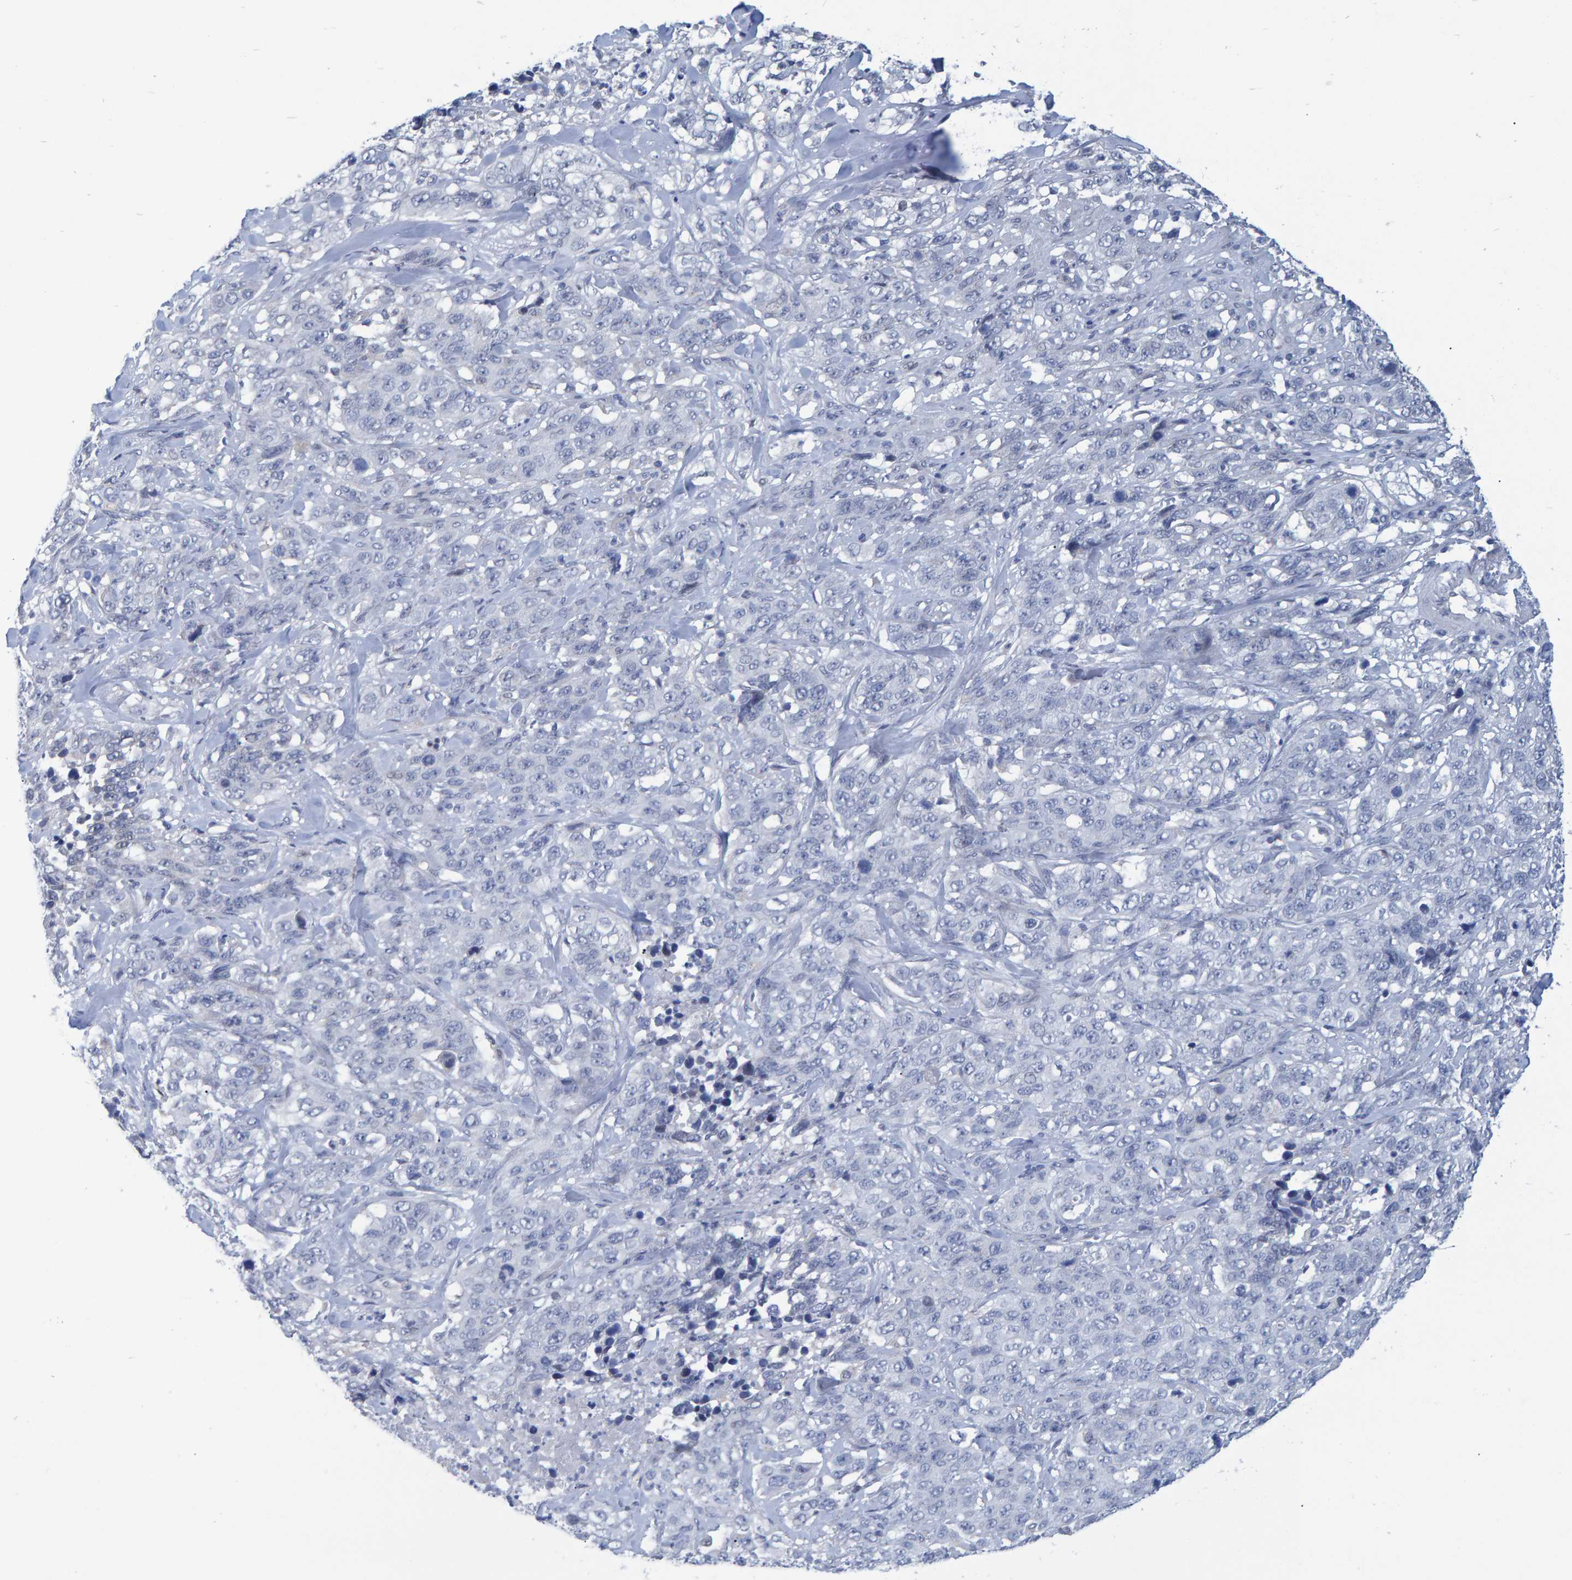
{"staining": {"intensity": "negative", "quantity": "none", "location": "none"}, "tissue": "stomach cancer", "cell_type": "Tumor cells", "image_type": "cancer", "snomed": [{"axis": "morphology", "description": "Adenocarcinoma, NOS"}, {"axis": "topography", "description": "Stomach"}], "caption": "Tumor cells show no significant protein staining in stomach cancer.", "gene": "PROCA1", "patient": {"sex": "male", "age": 48}}